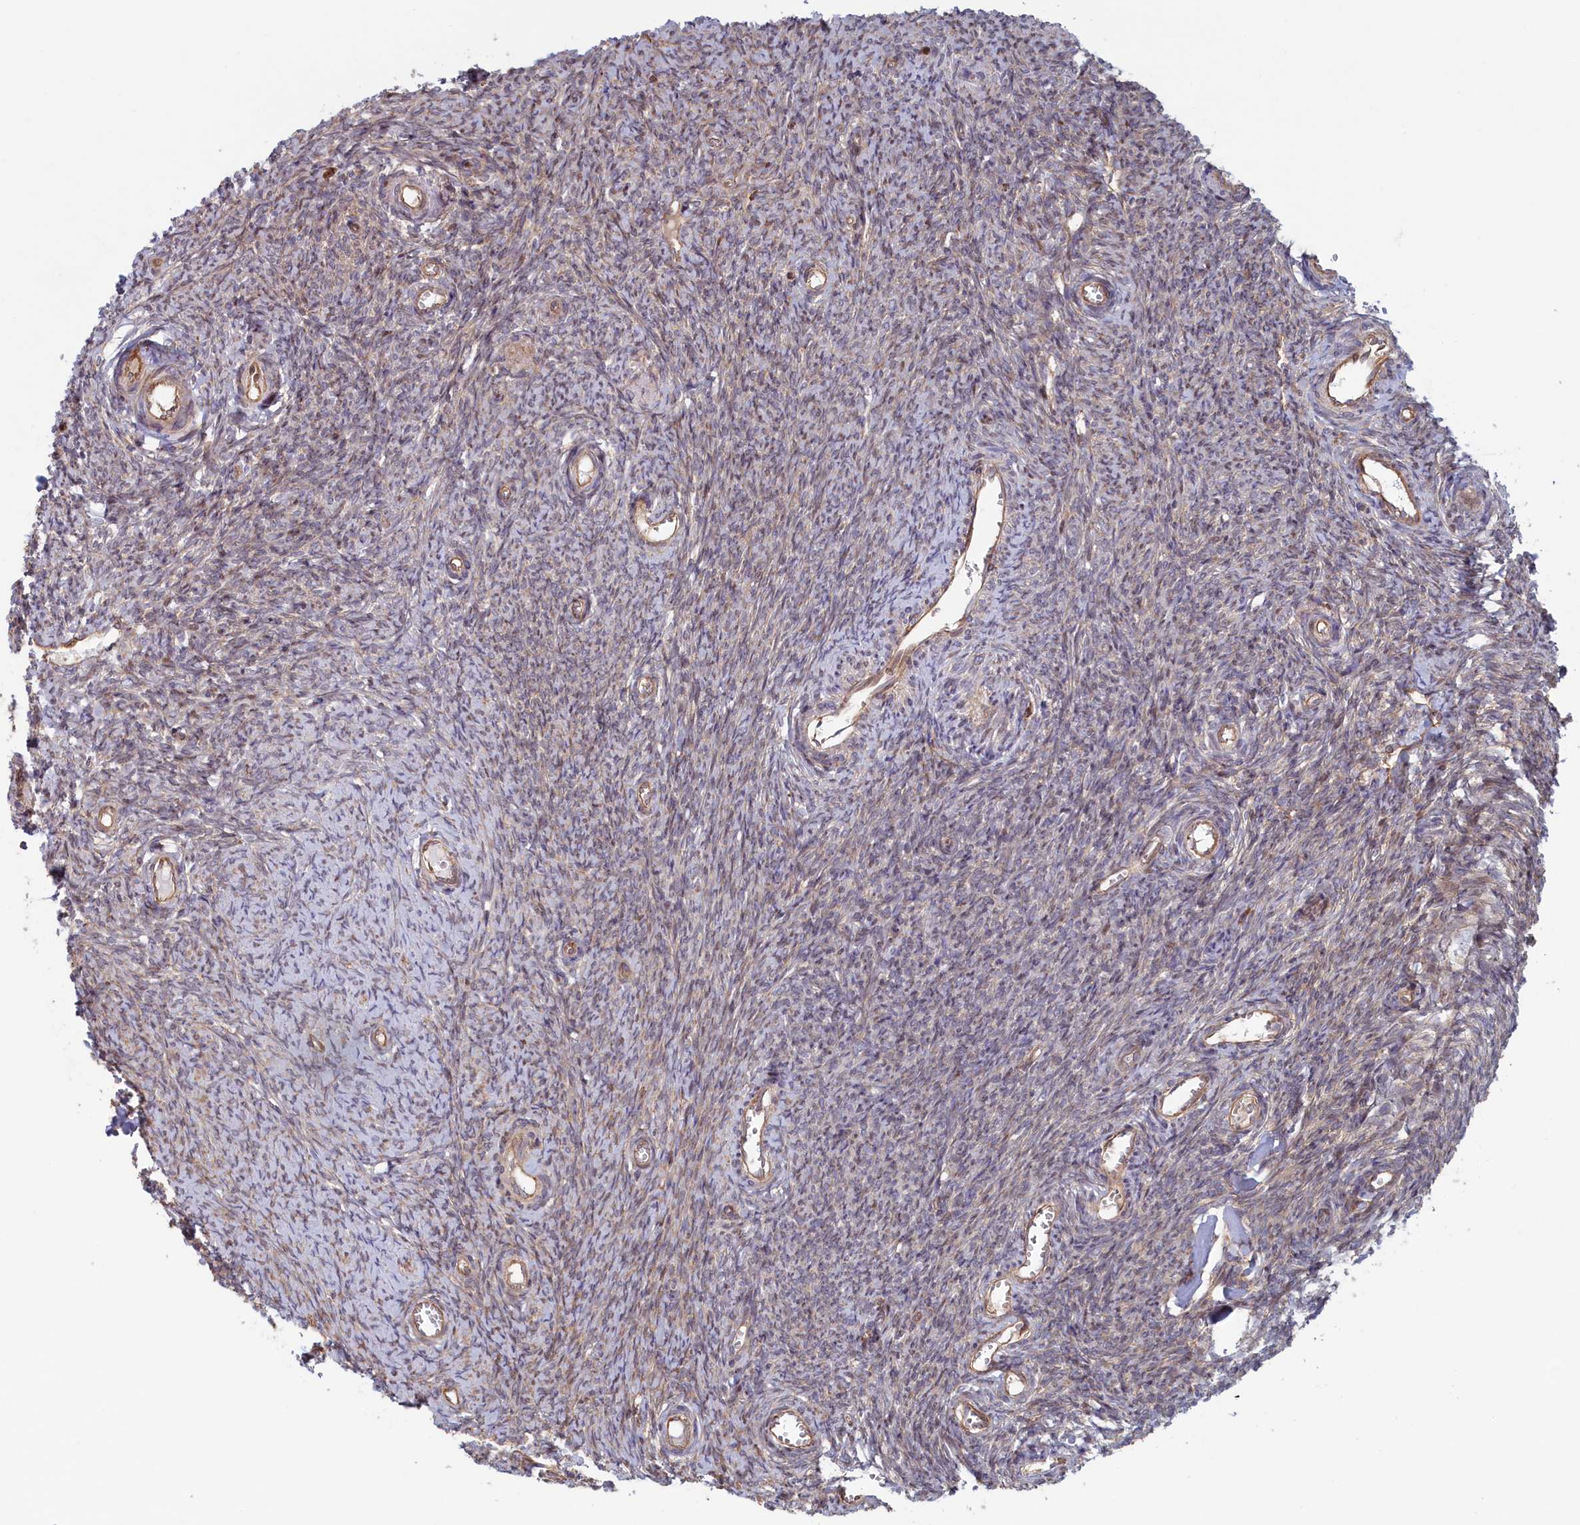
{"staining": {"intensity": "weak", "quantity": "25%-75%", "location": "cytoplasmic/membranous"}, "tissue": "ovary", "cell_type": "Ovarian stroma cells", "image_type": "normal", "snomed": [{"axis": "morphology", "description": "Normal tissue, NOS"}, {"axis": "topography", "description": "Ovary"}], "caption": "Immunohistochemistry (IHC) of benign ovary displays low levels of weak cytoplasmic/membranous expression in about 25%-75% of ovarian stroma cells.", "gene": "RILPL1", "patient": {"sex": "female", "age": 44}}